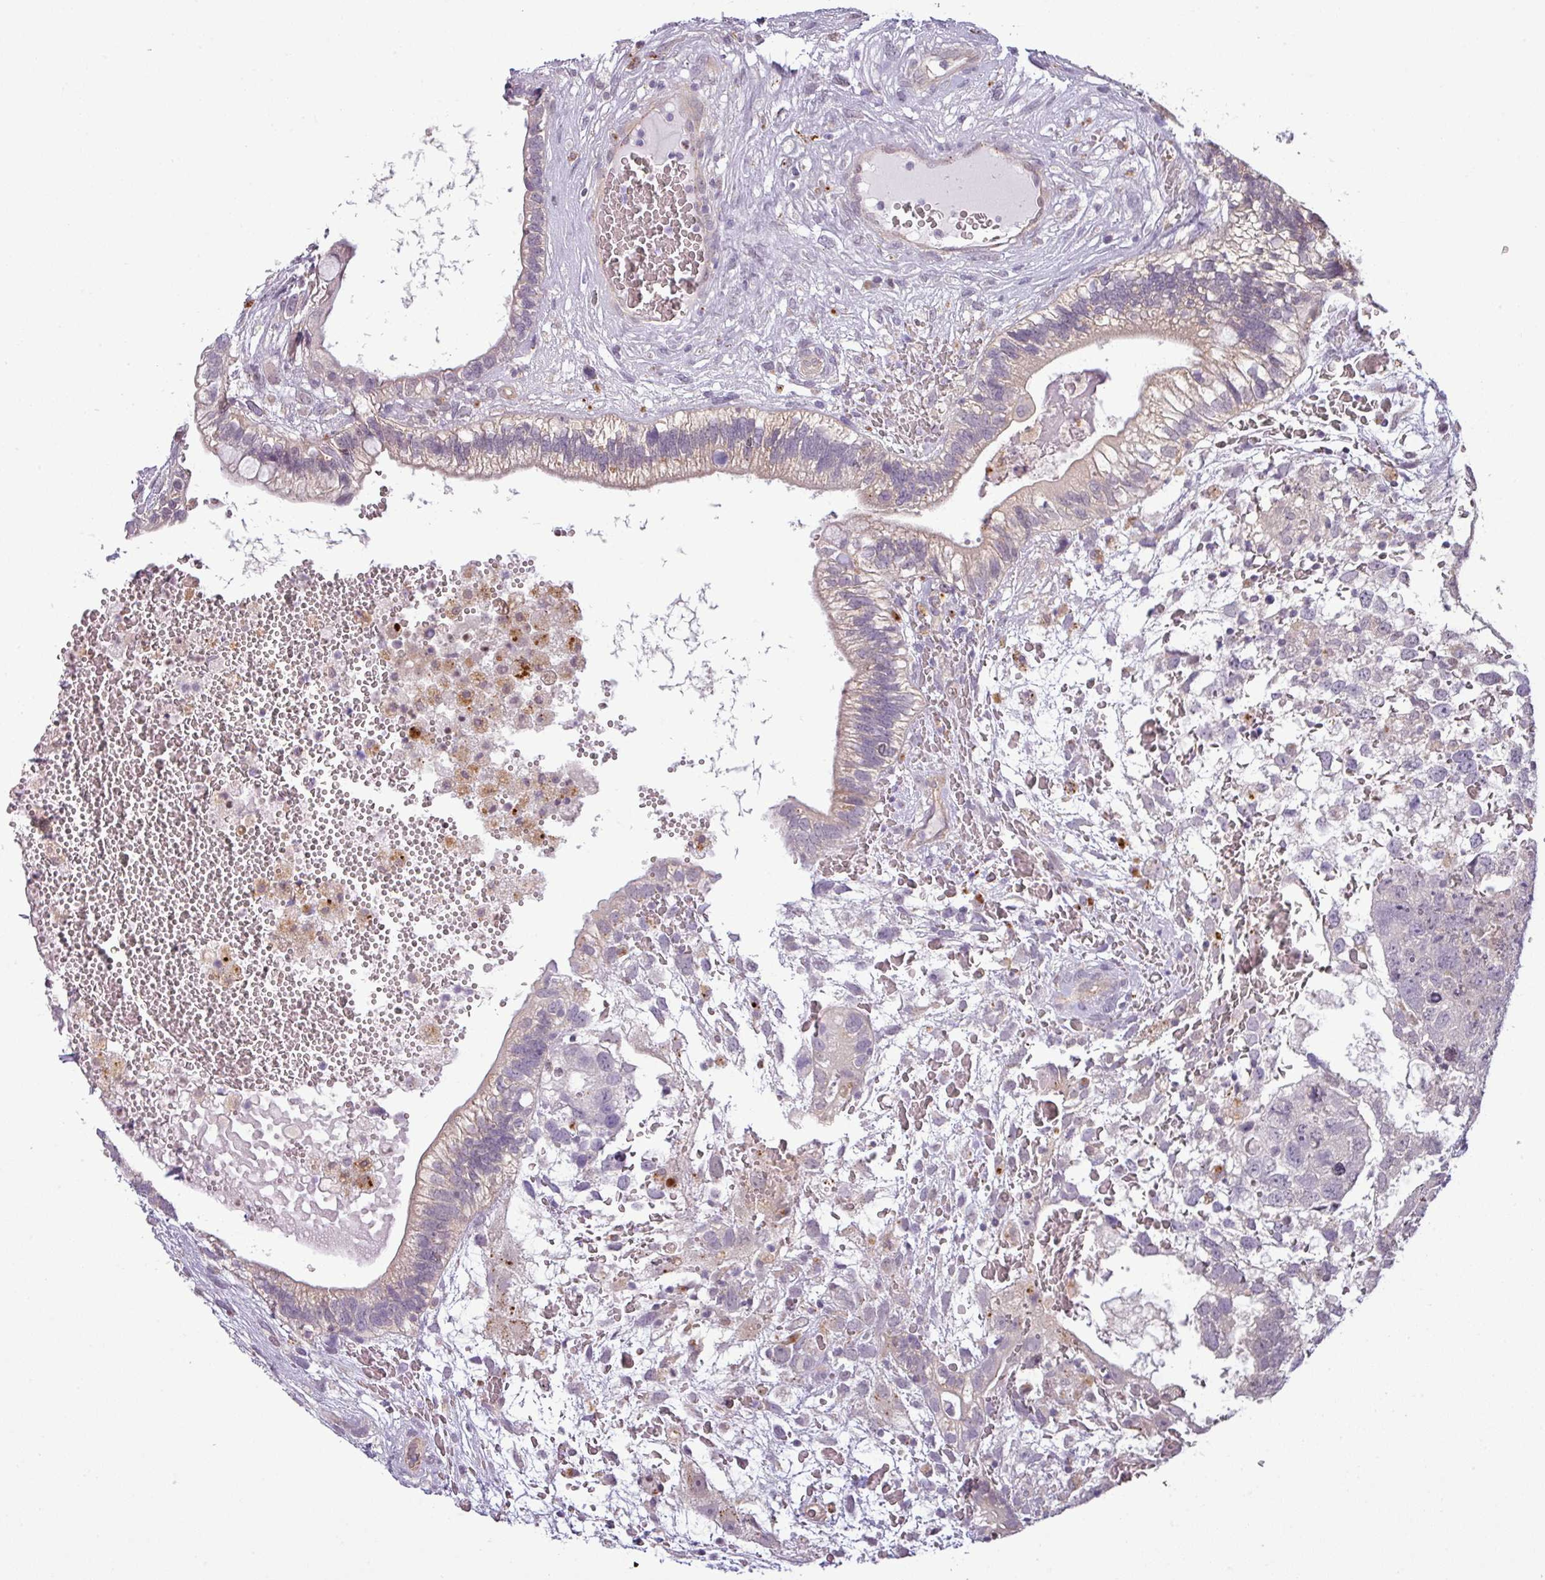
{"staining": {"intensity": "weak", "quantity": "<25%", "location": "cytoplasmic/membranous"}, "tissue": "testis cancer", "cell_type": "Tumor cells", "image_type": "cancer", "snomed": [{"axis": "morphology", "description": "Seminoma, NOS"}, {"axis": "morphology", "description": "Carcinoma, Embryonal, NOS"}, {"axis": "topography", "description": "Testis"}], "caption": "Tumor cells are negative for brown protein staining in testis embryonal carcinoma.", "gene": "CCDC144A", "patient": {"sex": "male", "age": 29}}